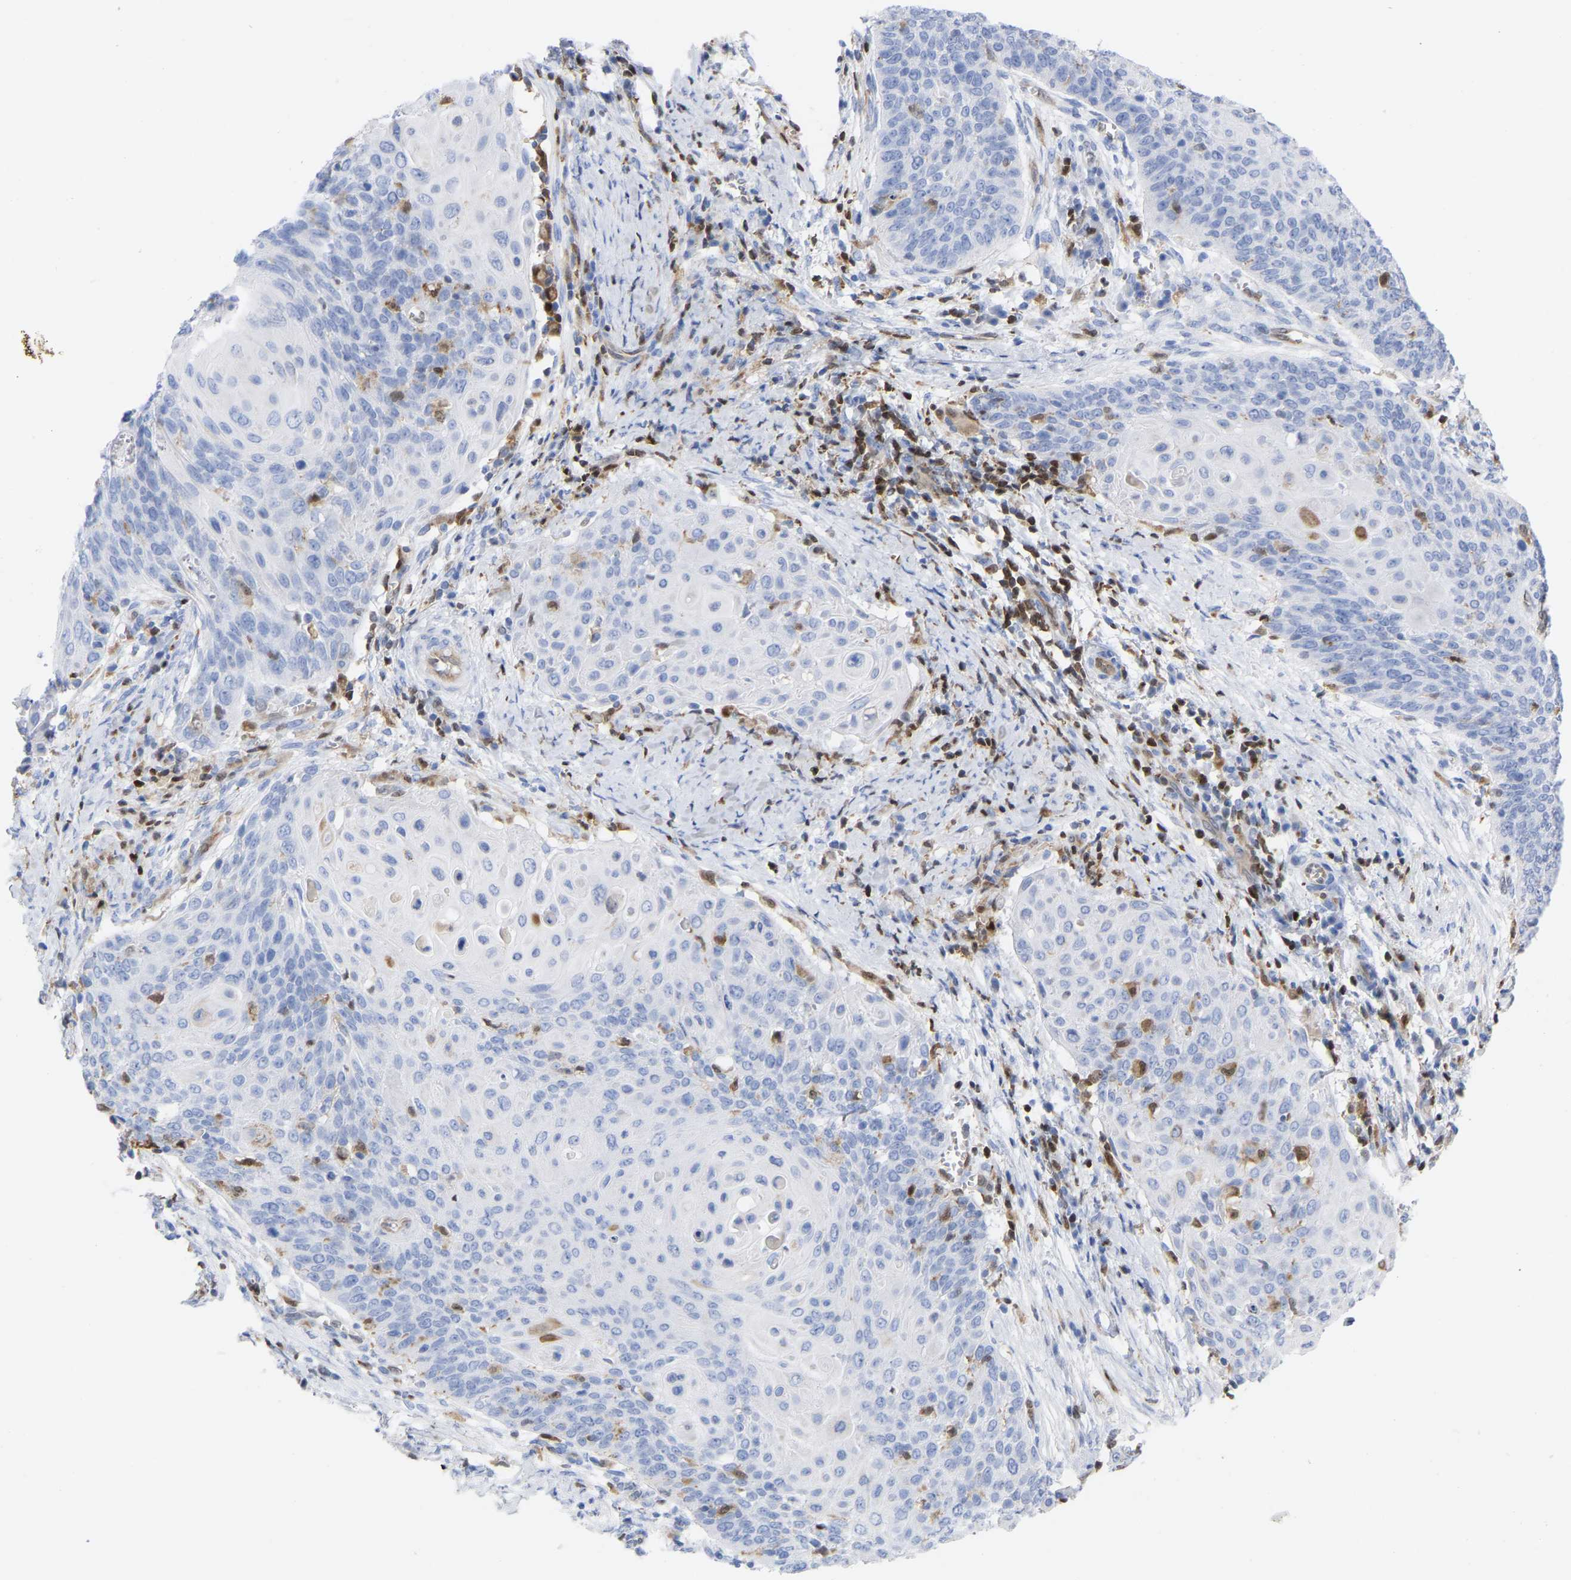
{"staining": {"intensity": "negative", "quantity": "none", "location": "none"}, "tissue": "cervical cancer", "cell_type": "Tumor cells", "image_type": "cancer", "snomed": [{"axis": "morphology", "description": "Squamous cell carcinoma, NOS"}, {"axis": "topography", "description": "Cervix"}], "caption": "The histopathology image reveals no significant positivity in tumor cells of squamous cell carcinoma (cervical).", "gene": "GIMAP4", "patient": {"sex": "female", "age": 39}}